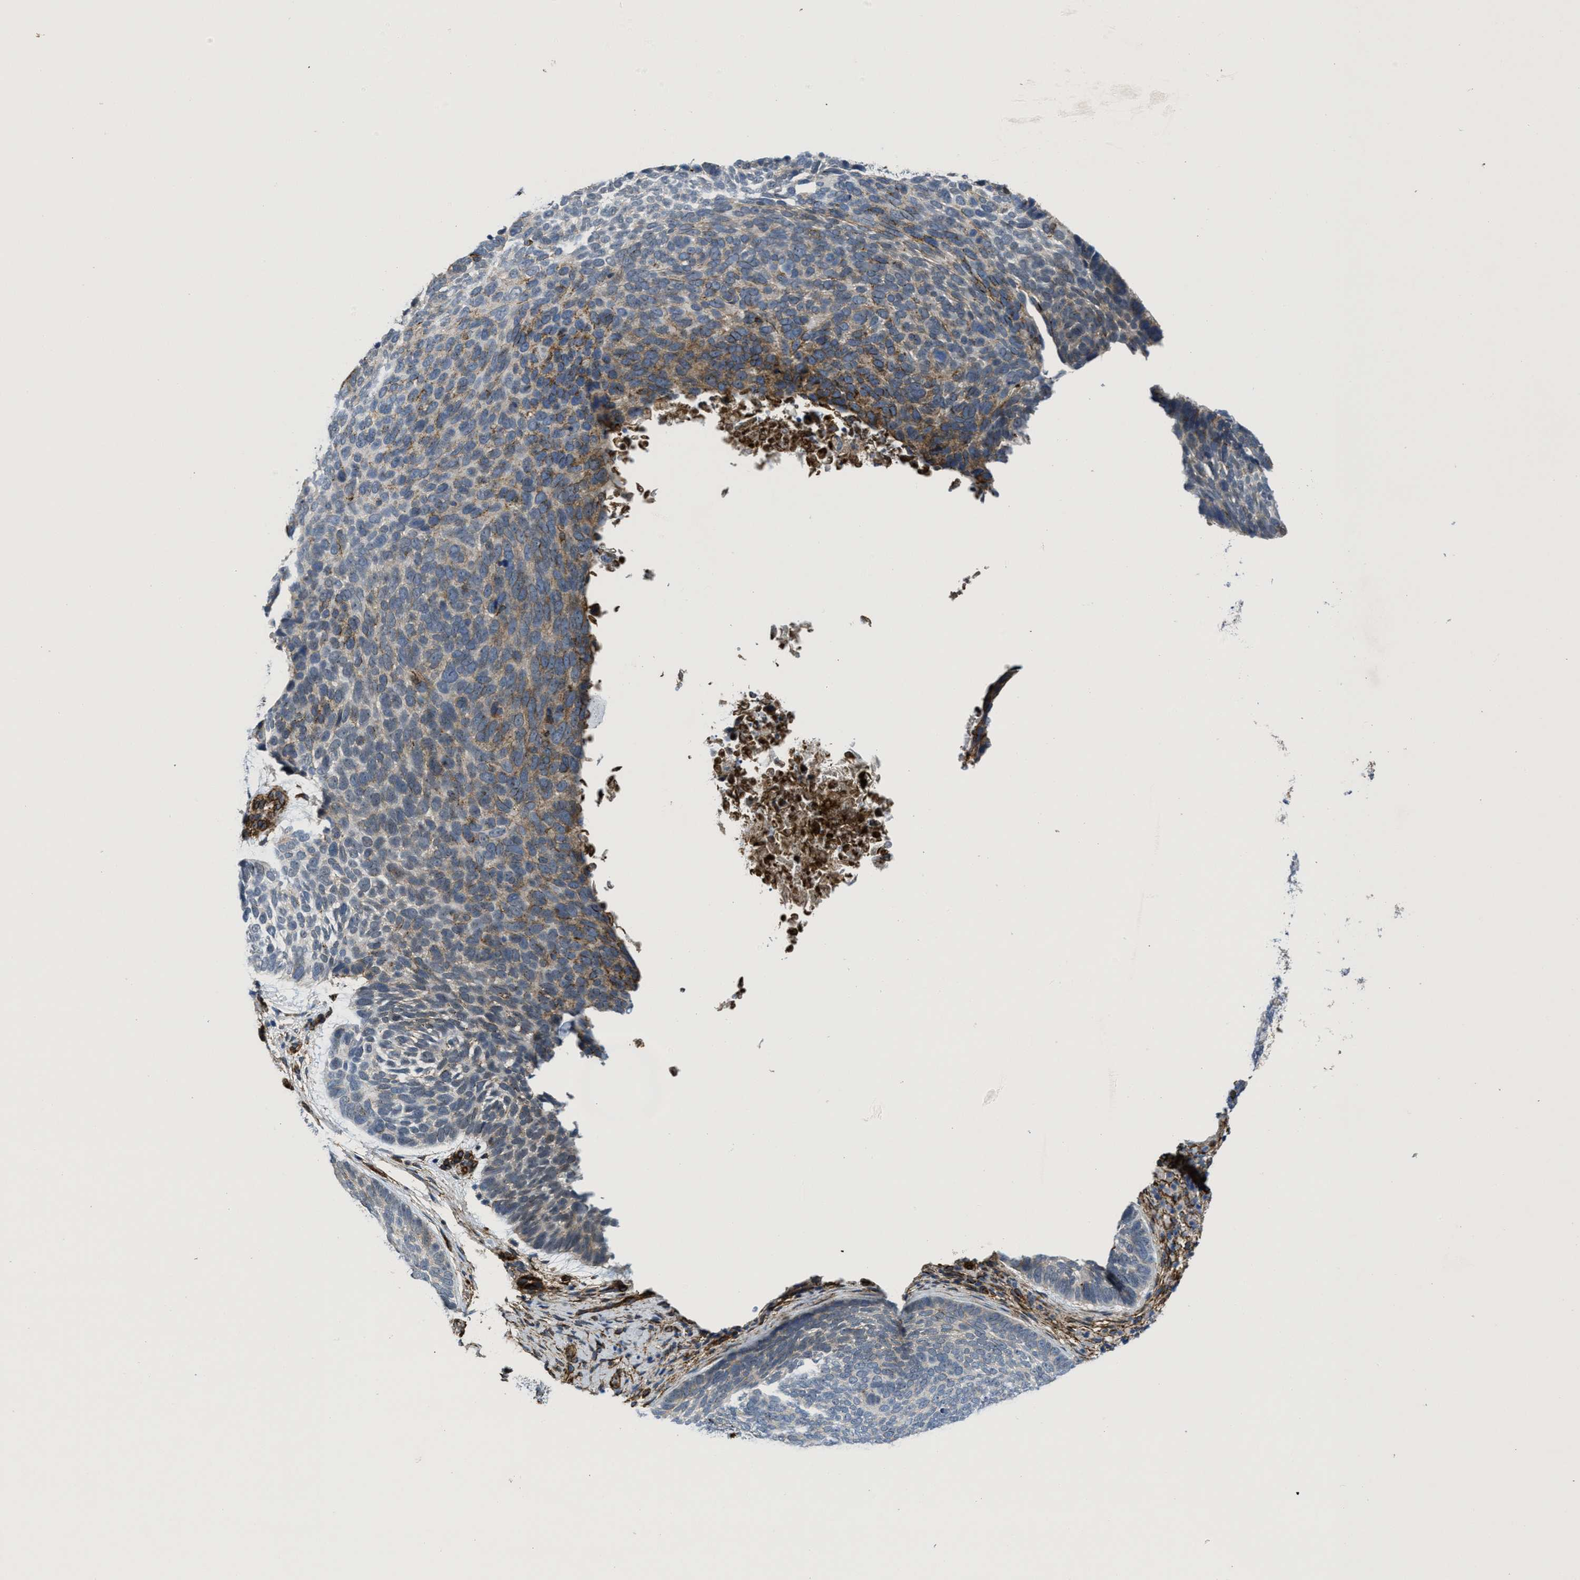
{"staining": {"intensity": "weak", "quantity": "25%-75%", "location": "cytoplasmic/membranous"}, "tissue": "skin cancer", "cell_type": "Tumor cells", "image_type": "cancer", "snomed": [{"axis": "morphology", "description": "Basal cell carcinoma"}, {"axis": "topography", "description": "Skin"}, {"axis": "topography", "description": "Skin of head"}], "caption": "Protein staining of skin cancer (basal cell carcinoma) tissue shows weak cytoplasmic/membranous expression in approximately 25%-75% of tumor cells.", "gene": "NAB1", "patient": {"sex": "female", "age": 85}}